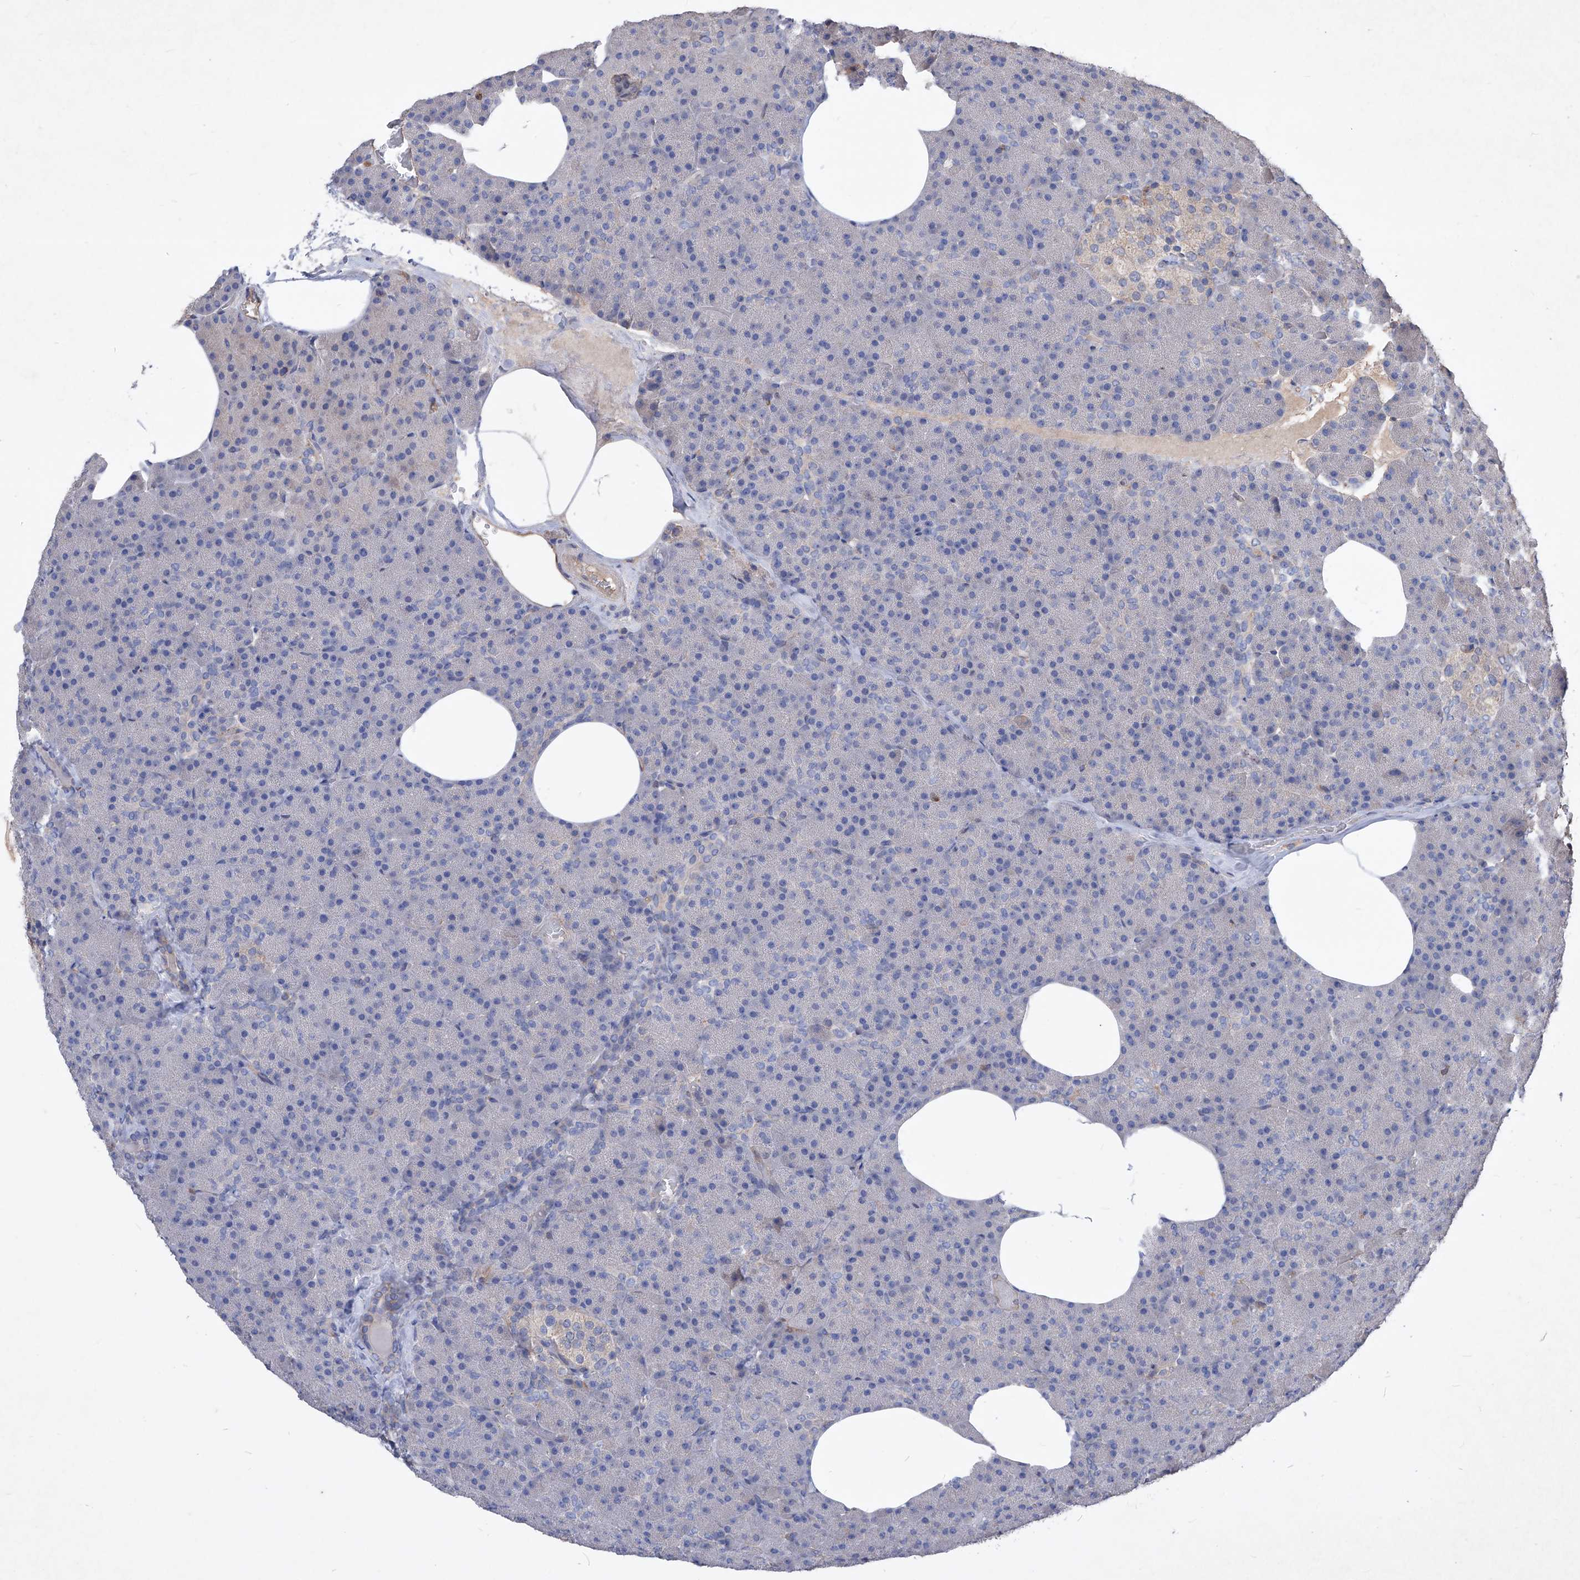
{"staining": {"intensity": "negative", "quantity": "none", "location": "none"}, "tissue": "pancreas", "cell_type": "Exocrine glandular cells", "image_type": "normal", "snomed": [{"axis": "morphology", "description": "Normal tissue, NOS"}, {"axis": "morphology", "description": "Carcinoid, malignant, NOS"}, {"axis": "topography", "description": "Pancreas"}], "caption": "This histopathology image is of unremarkable pancreas stained with IHC to label a protein in brown with the nuclei are counter-stained blue. There is no positivity in exocrine glandular cells. (DAB (3,3'-diaminobenzidine) immunohistochemistry, high magnification).", "gene": "SYNGR1", "patient": {"sex": "female", "age": 35}}